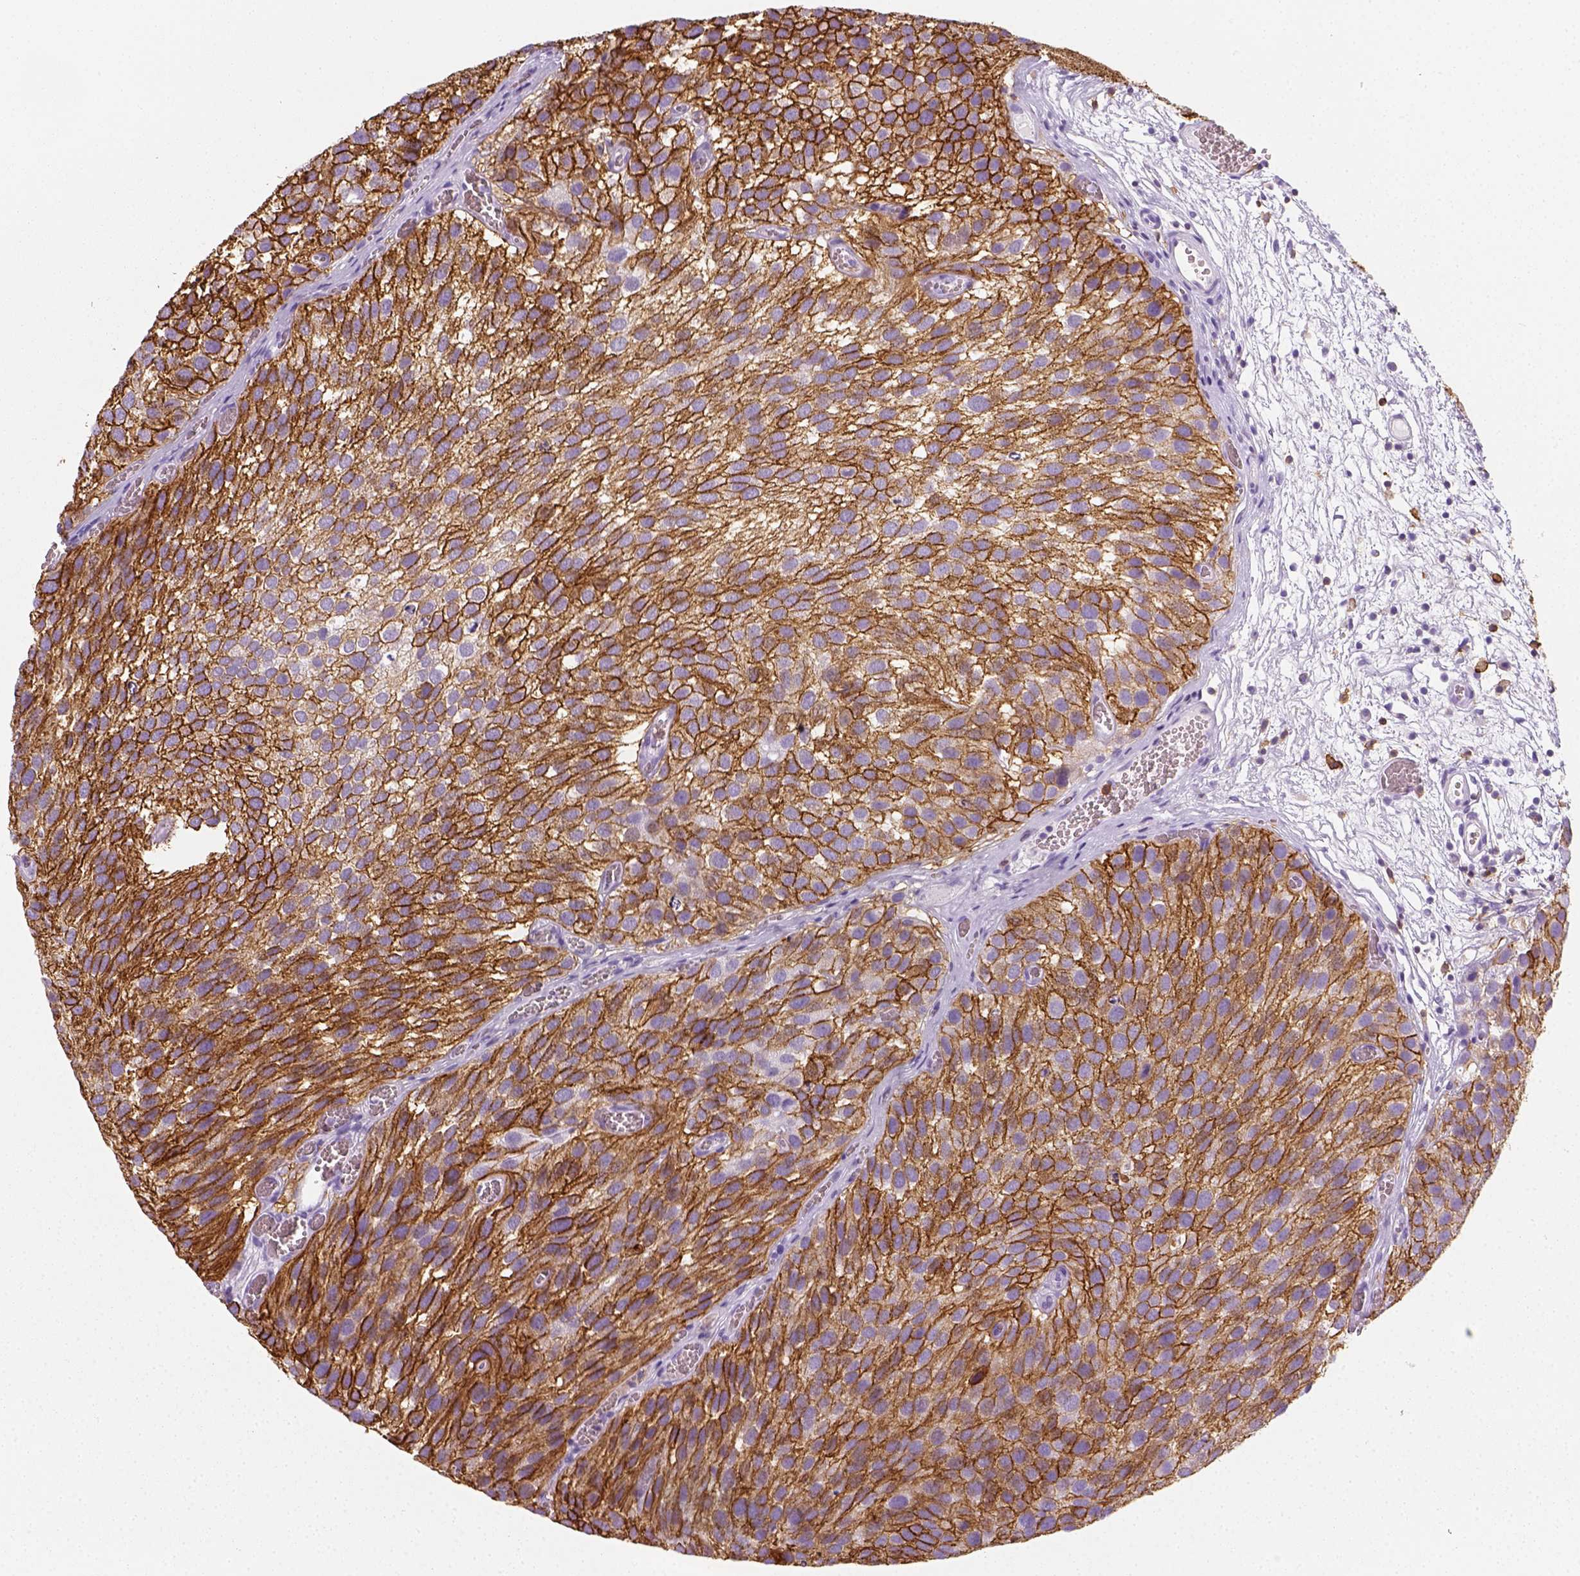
{"staining": {"intensity": "strong", "quantity": ">75%", "location": "cytoplasmic/membranous"}, "tissue": "urothelial cancer", "cell_type": "Tumor cells", "image_type": "cancer", "snomed": [{"axis": "morphology", "description": "Urothelial carcinoma, Low grade"}, {"axis": "topography", "description": "Urinary bladder"}], "caption": "IHC photomicrograph of neoplastic tissue: urothelial carcinoma (low-grade) stained using IHC exhibits high levels of strong protein expression localized specifically in the cytoplasmic/membranous of tumor cells, appearing as a cytoplasmic/membranous brown color.", "gene": "AQP3", "patient": {"sex": "female", "age": 69}}